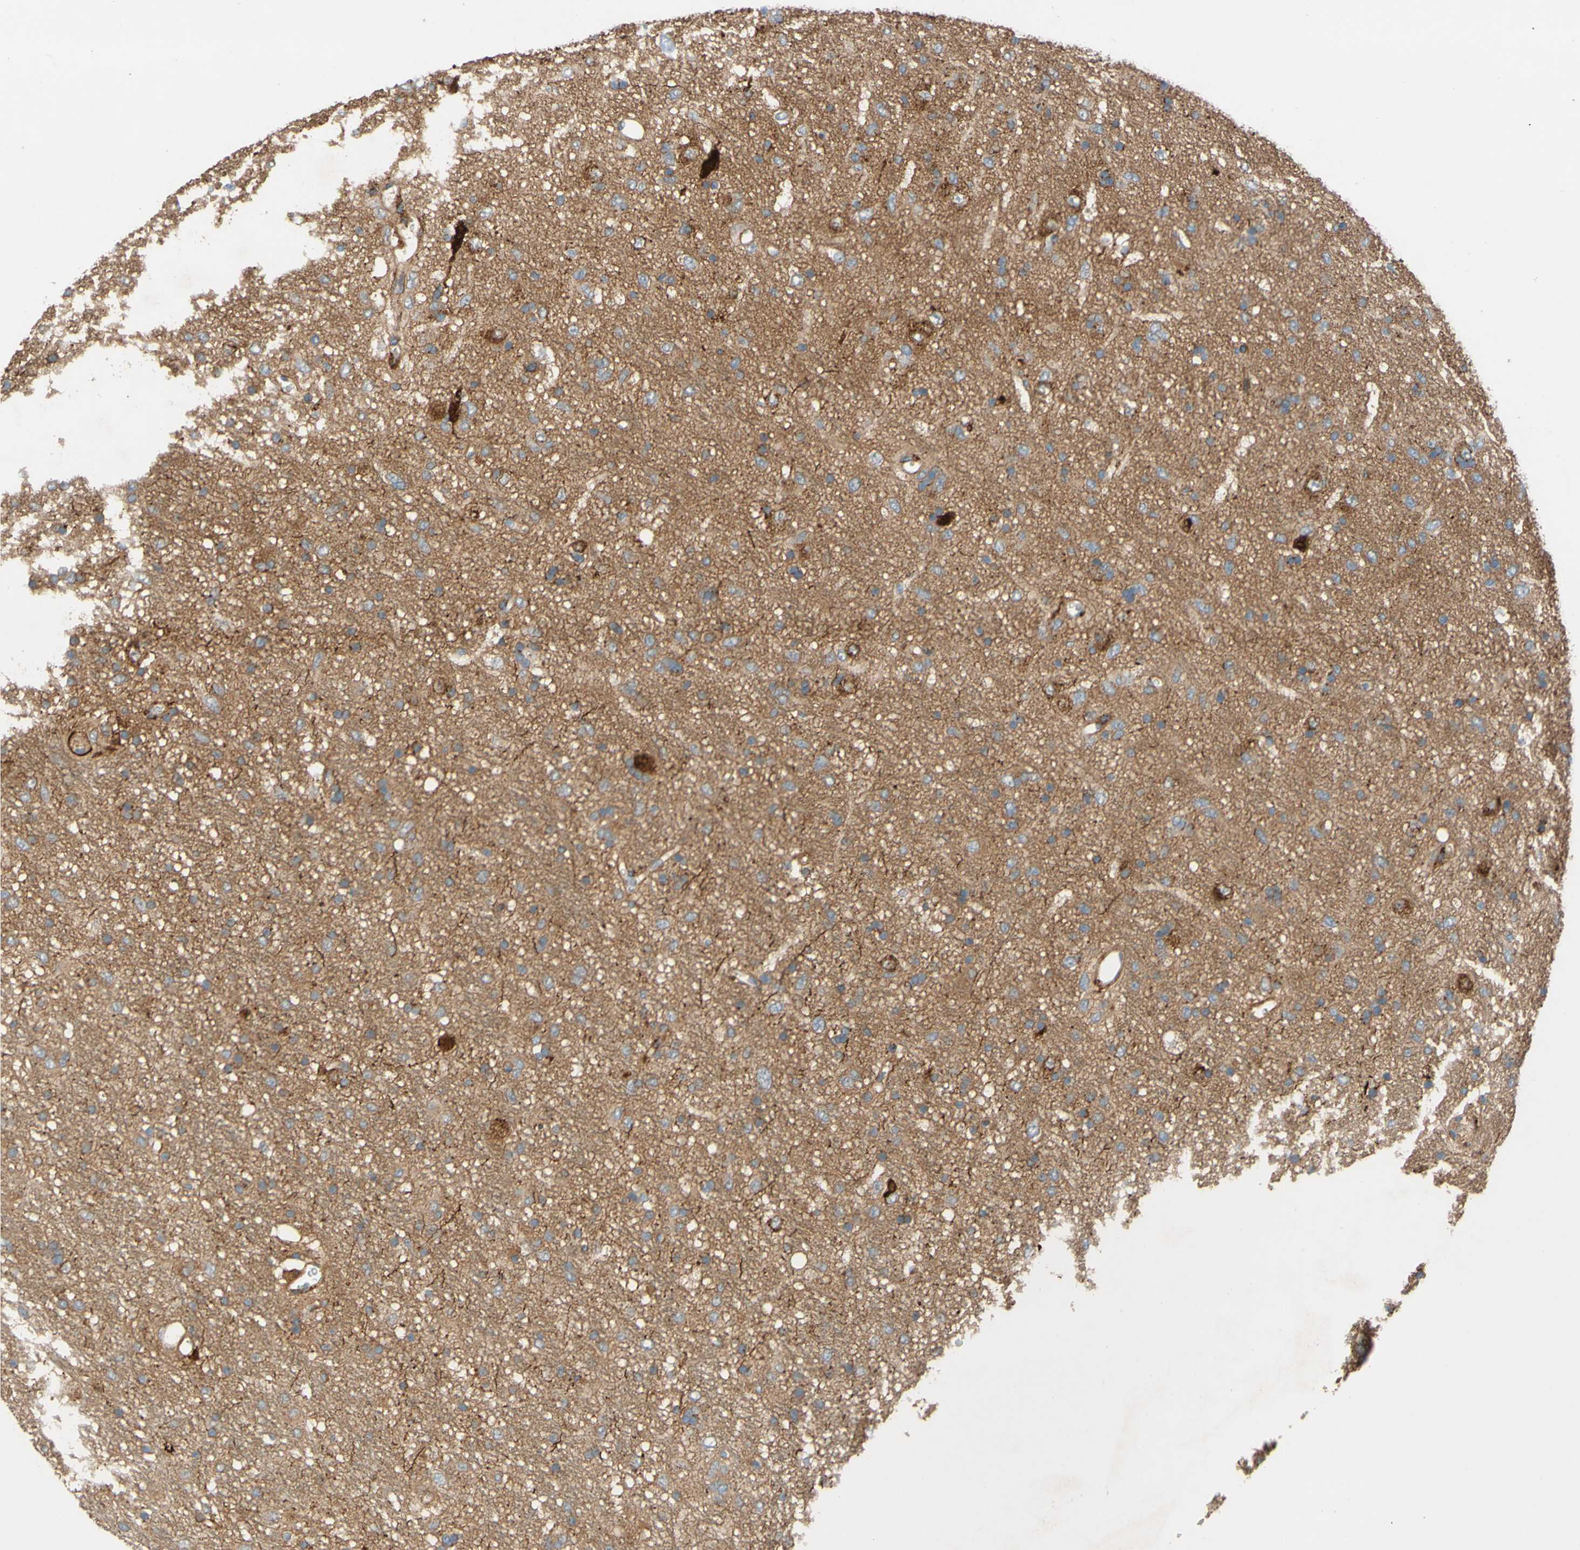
{"staining": {"intensity": "moderate", "quantity": "25%-75%", "location": "cytoplasmic/membranous"}, "tissue": "glioma", "cell_type": "Tumor cells", "image_type": "cancer", "snomed": [{"axis": "morphology", "description": "Glioma, malignant, Low grade"}, {"axis": "topography", "description": "Brain"}], "caption": "Malignant low-grade glioma tissue exhibits moderate cytoplasmic/membranous expression in about 25%-75% of tumor cells", "gene": "DKK3", "patient": {"sex": "male", "age": 77}}